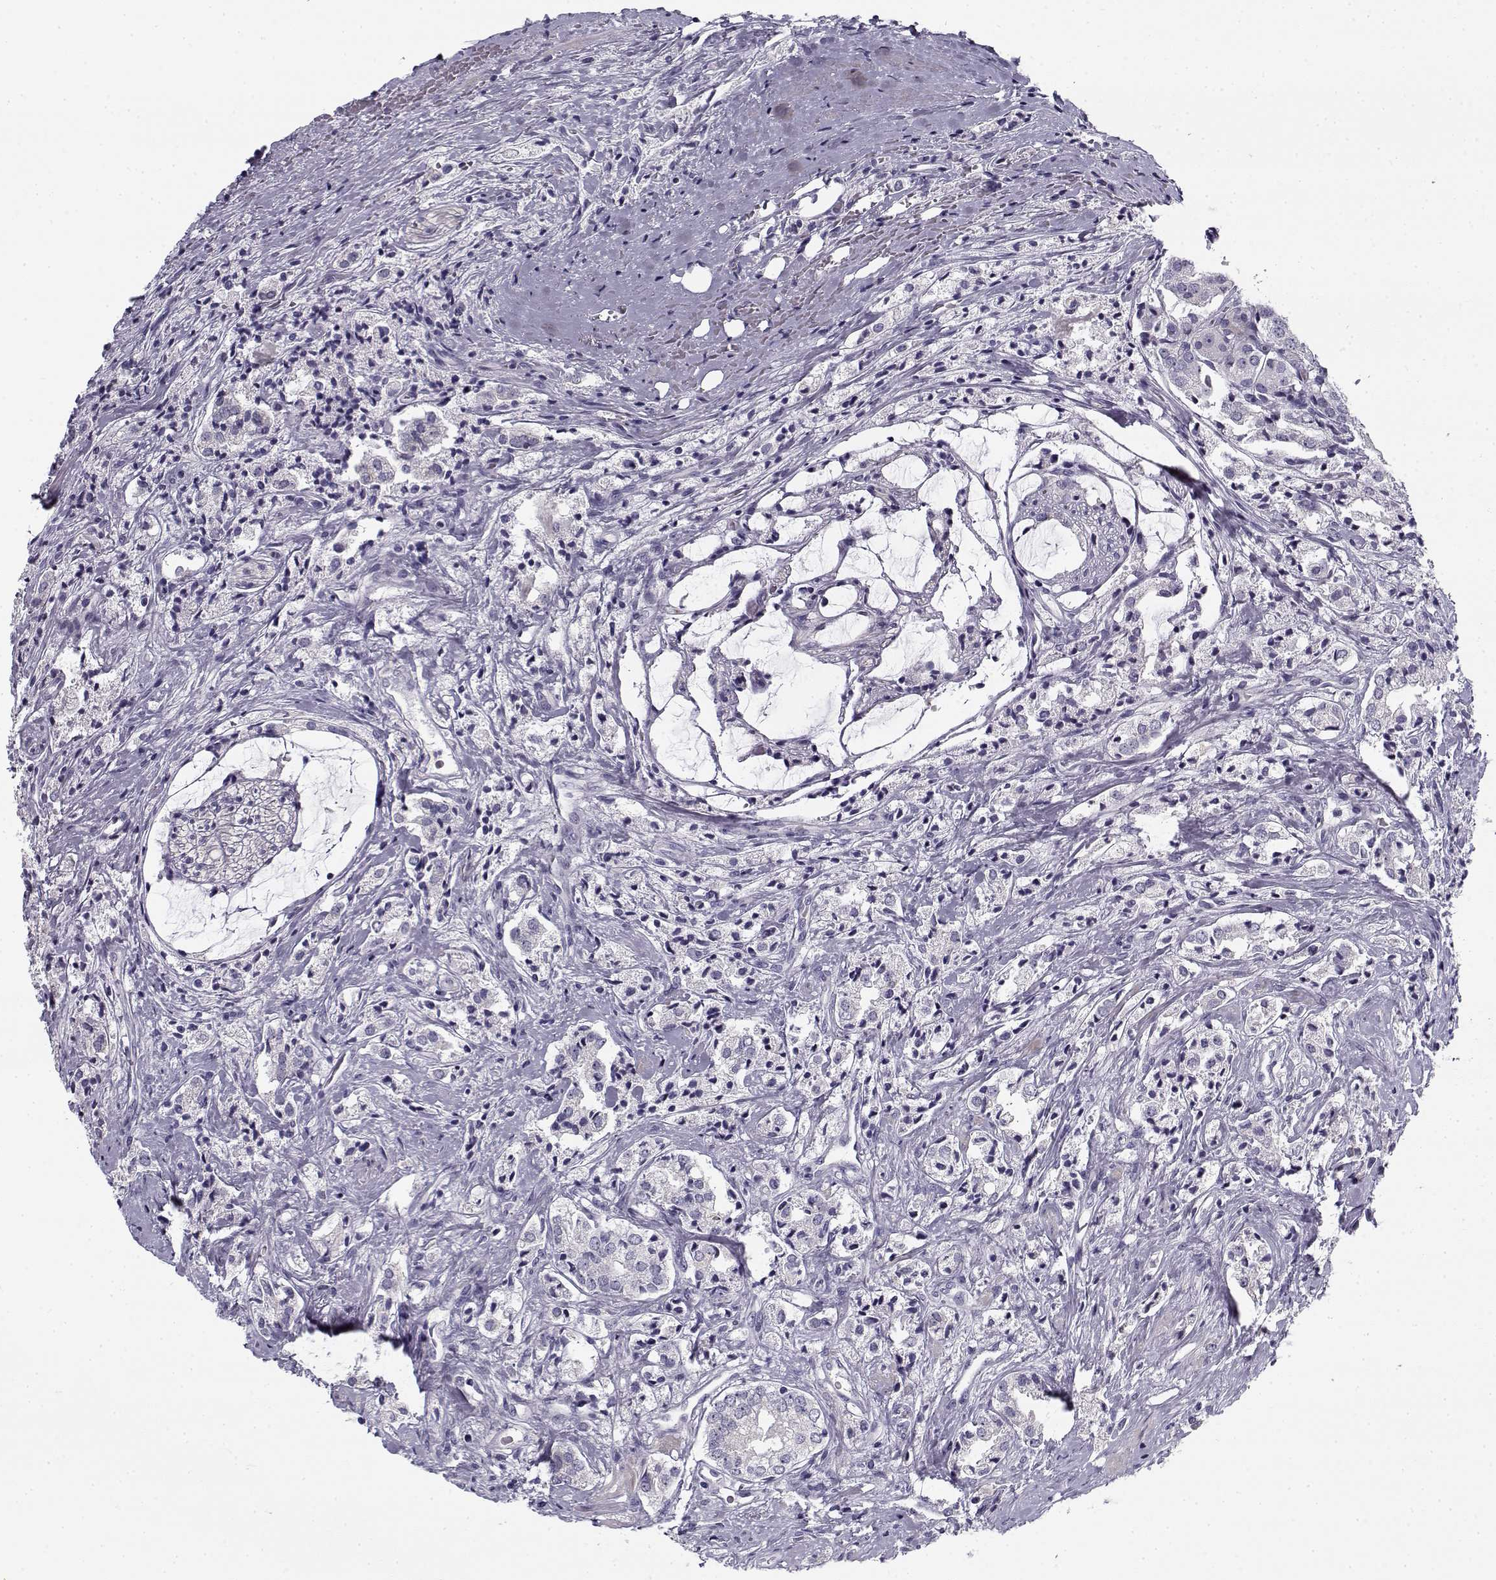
{"staining": {"intensity": "negative", "quantity": "none", "location": "none"}, "tissue": "prostate cancer", "cell_type": "Tumor cells", "image_type": "cancer", "snomed": [{"axis": "morphology", "description": "Adenocarcinoma, NOS"}, {"axis": "topography", "description": "Prostate"}], "caption": "IHC image of human prostate cancer (adenocarcinoma) stained for a protein (brown), which exhibits no staining in tumor cells.", "gene": "CREB3L3", "patient": {"sex": "male", "age": 66}}